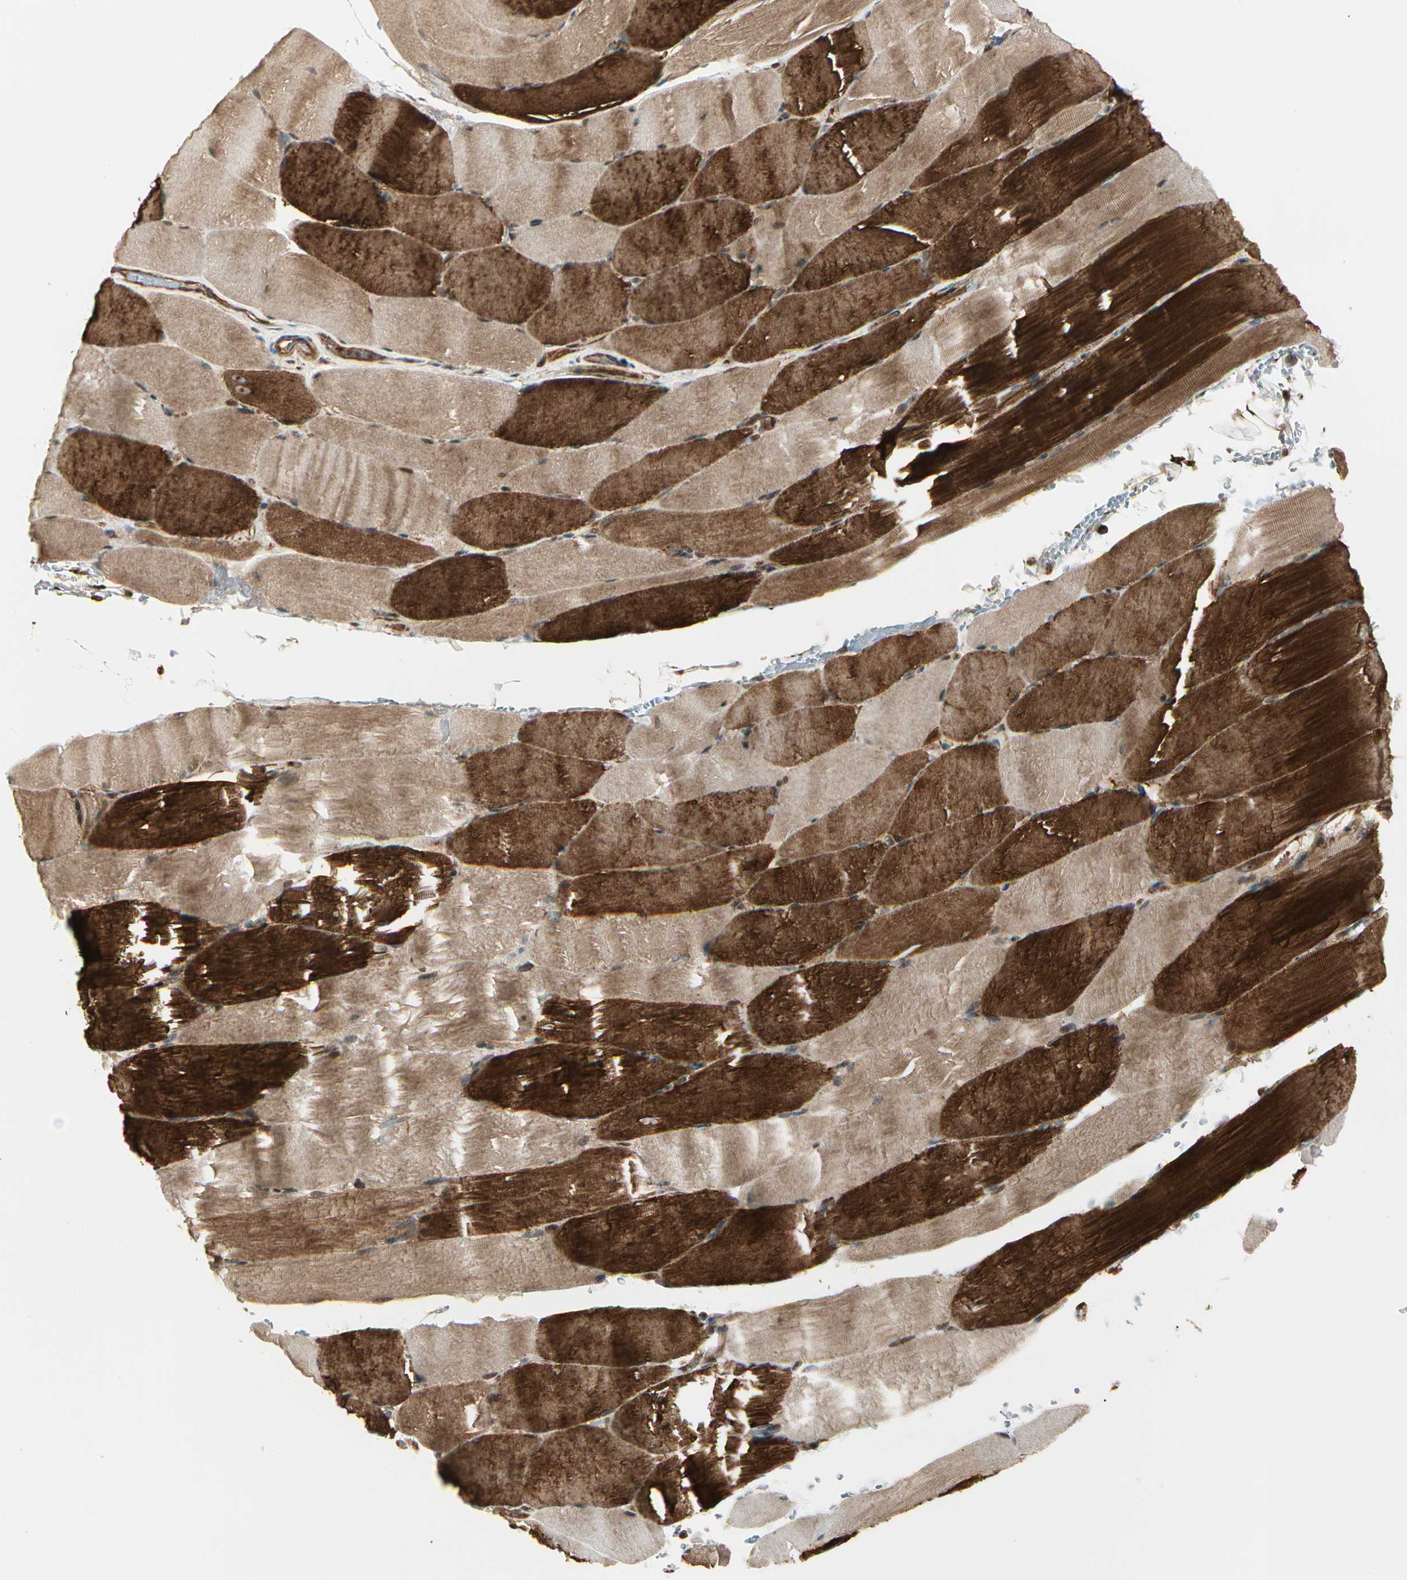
{"staining": {"intensity": "strong", "quantity": "25%-75%", "location": "cytoplasmic/membranous"}, "tissue": "skeletal muscle", "cell_type": "Myocytes", "image_type": "normal", "snomed": [{"axis": "morphology", "description": "Normal tissue, NOS"}, {"axis": "topography", "description": "Skeletal muscle"}, {"axis": "topography", "description": "Parathyroid gland"}], "caption": "The image demonstrates immunohistochemical staining of benign skeletal muscle. There is strong cytoplasmic/membranous positivity is seen in approximately 25%-75% of myocytes. The protein is stained brown, and the nuclei are stained in blue (DAB IHC with brightfield microscopy, high magnification).", "gene": "FKBP15", "patient": {"sex": "female", "age": 37}}